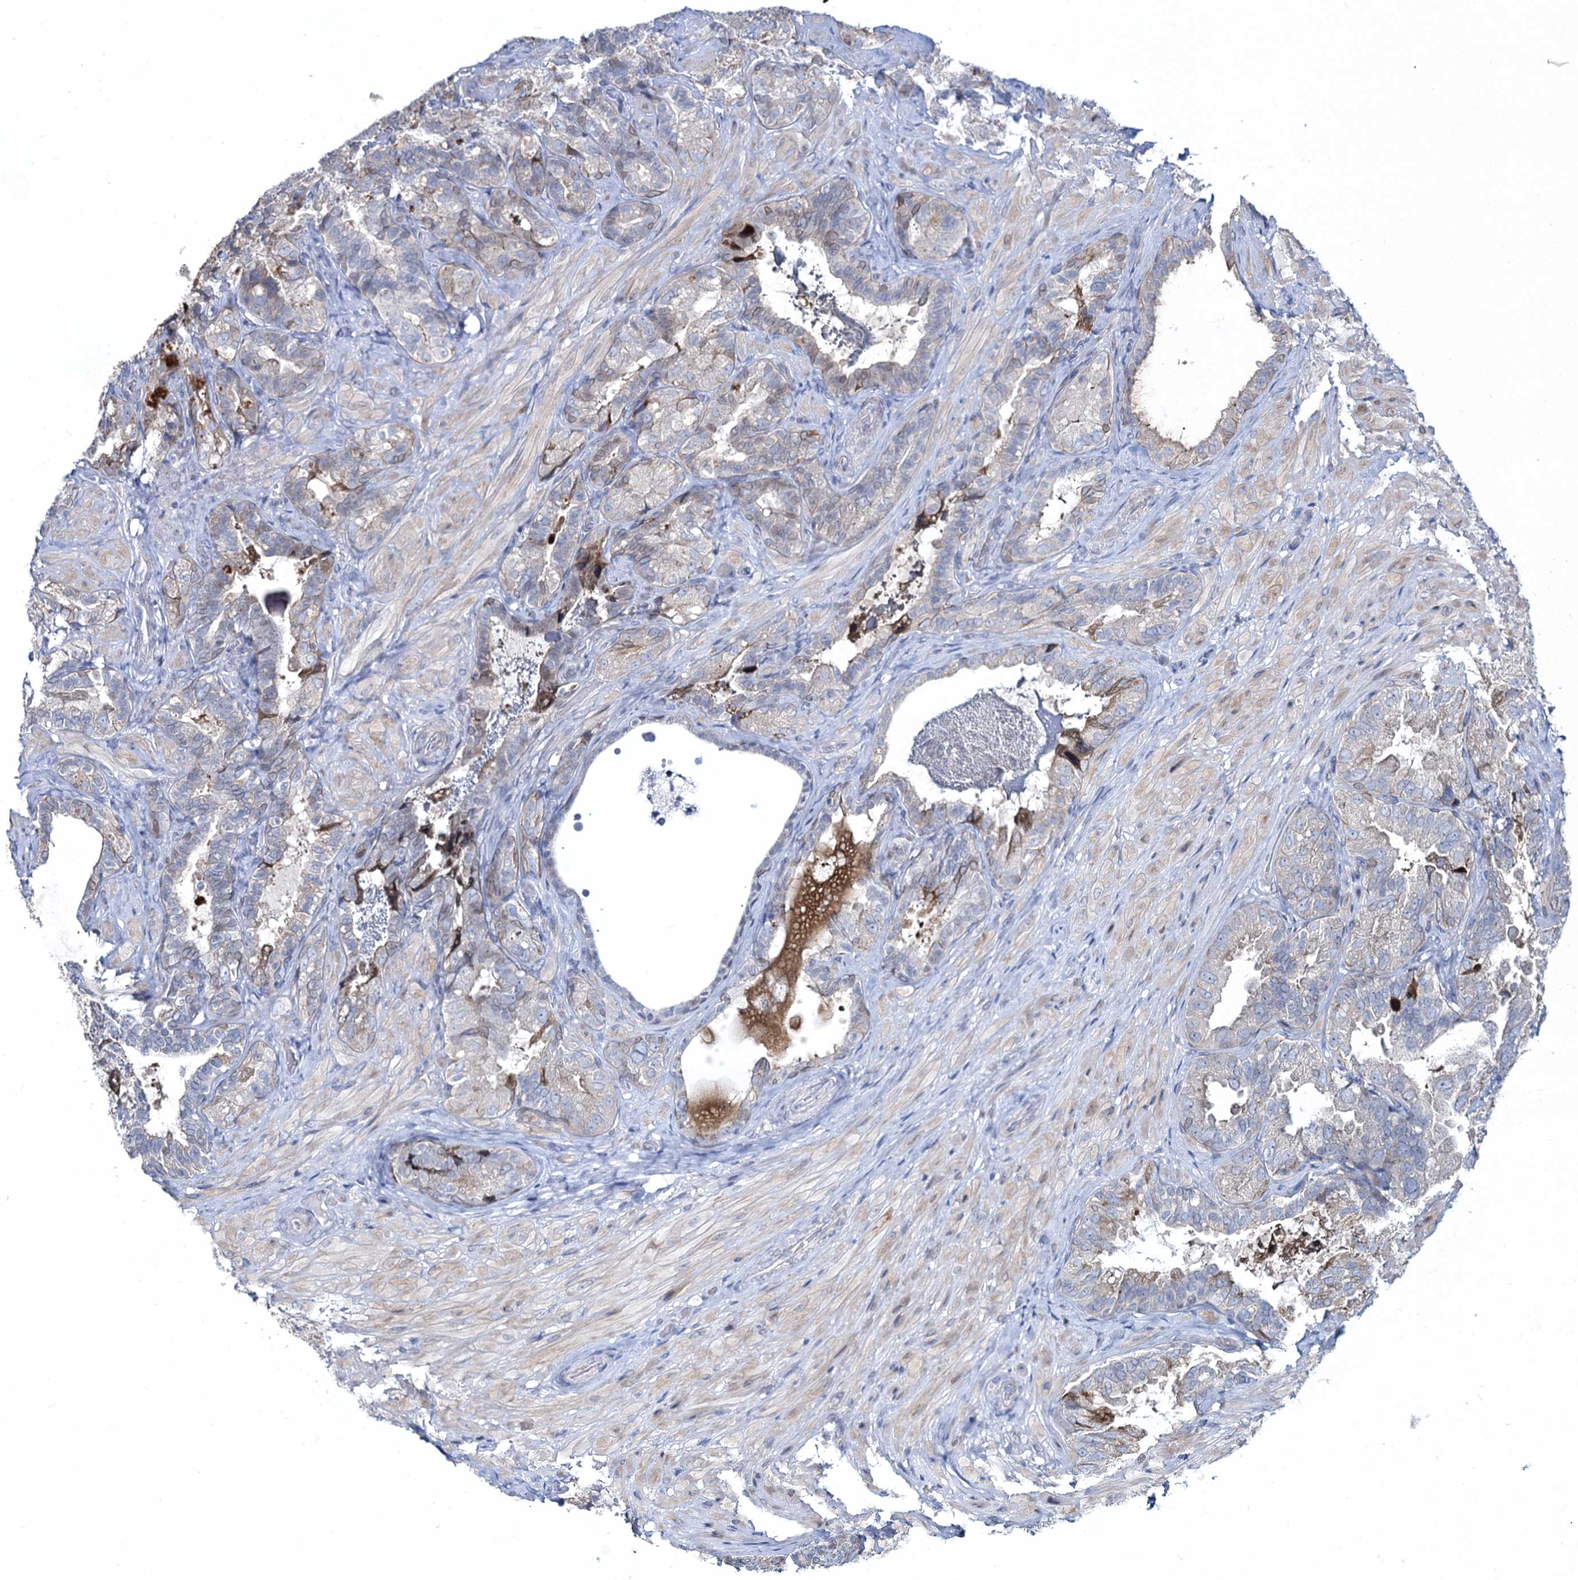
{"staining": {"intensity": "weak", "quantity": "<25%", "location": "cytoplasmic/membranous"}, "tissue": "seminal vesicle", "cell_type": "Glandular cells", "image_type": "normal", "snomed": [{"axis": "morphology", "description": "Normal tissue, NOS"}, {"axis": "topography", "description": "Prostate and seminal vesicle, NOS"}, {"axis": "topography", "description": "Prostate"}, {"axis": "topography", "description": "Seminal veicle"}], "caption": "The image demonstrates no staining of glandular cells in normal seminal vesicle. The staining was performed using DAB (3,3'-diaminobenzidine) to visualize the protein expression in brown, while the nuclei were stained in blue with hematoxylin (Magnification: 20x).", "gene": "TOX3", "patient": {"sex": "male", "age": 67}}